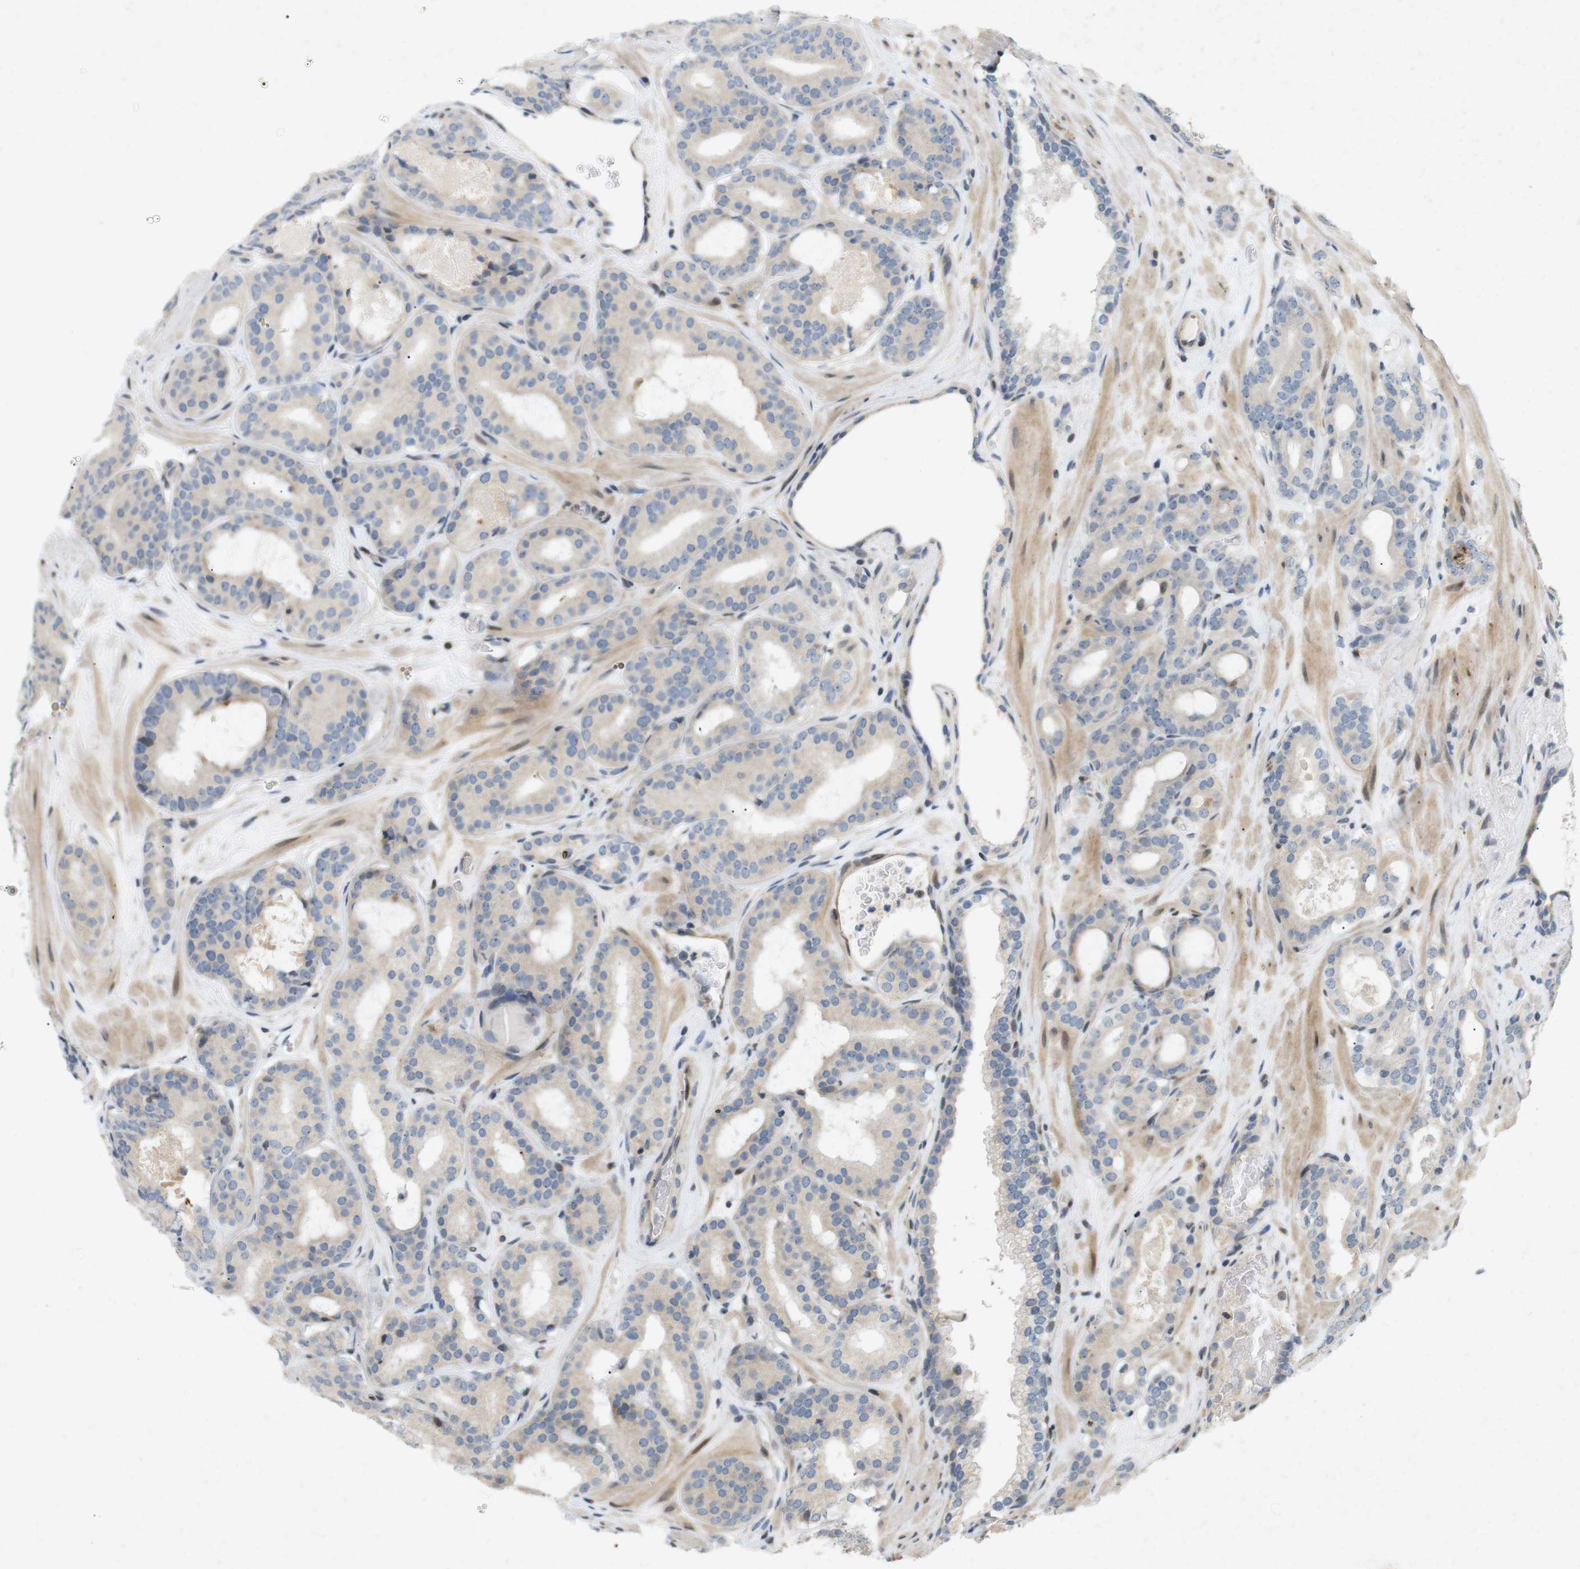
{"staining": {"intensity": "negative", "quantity": "none", "location": "none"}, "tissue": "prostate cancer", "cell_type": "Tumor cells", "image_type": "cancer", "snomed": [{"axis": "morphology", "description": "Adenocarcinoma, High grade"}, {"axis": "topography", "description": "Prostate"}], "caption": "Image shows no significant protein expression in tumor cells of high-grade adenocarcinoma (prostate).", "gene": "PPP1R14A", "patient": {"sex": "male", "age": 60}}